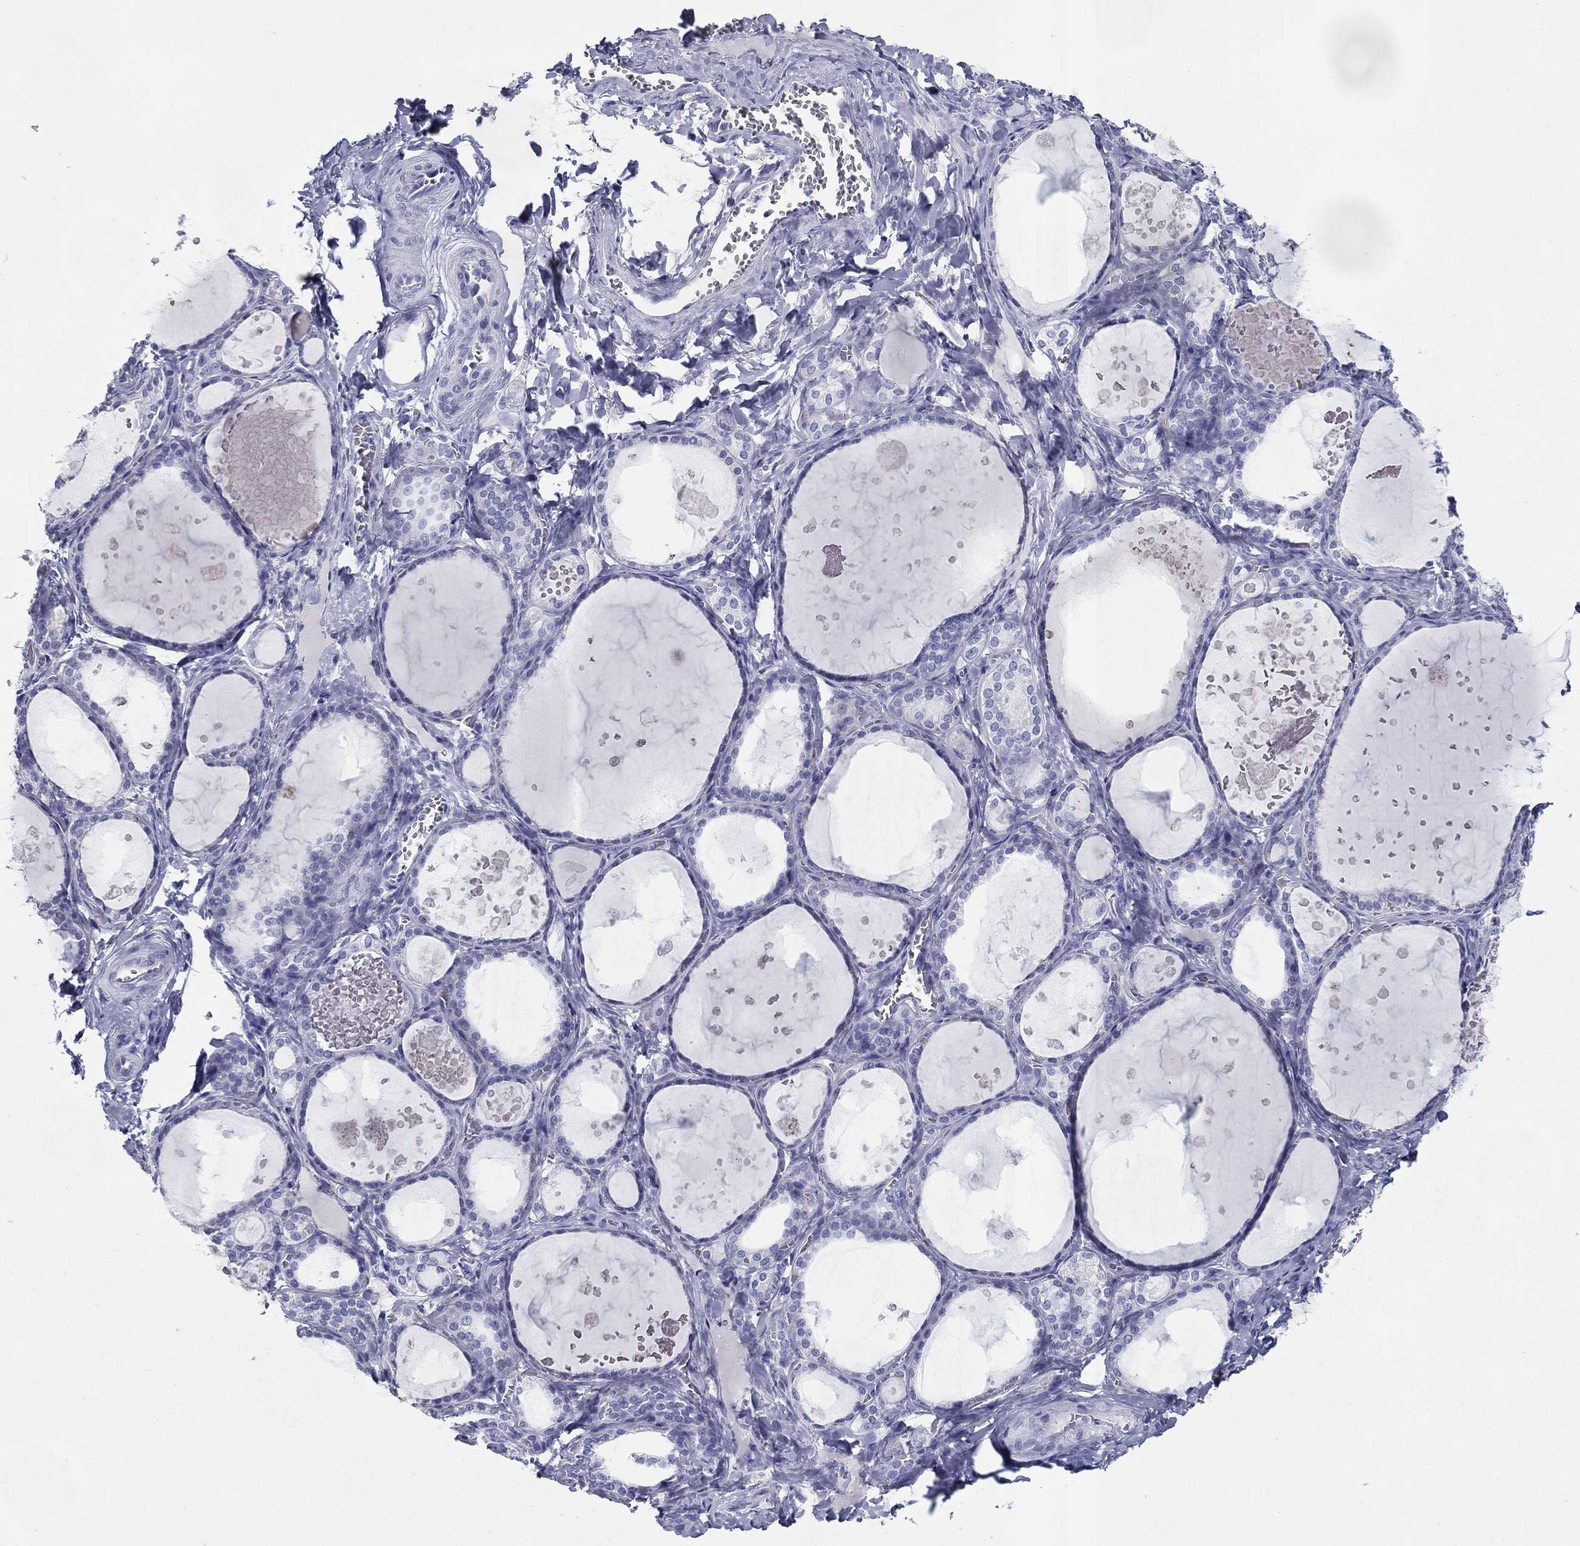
{"staining": {"intensity": "negative", "quantity": "none", "location": "none"}, "tissue": "thyroid gland", "cell_type": "Glandular cells", "image_type": "normal", "snomed": [{"axis": "morphology", "description": "Normal tissue, NOS"}, {"axis": "topography", "description": "Thyroid gland"}], "caption": "High magnification brightfield microscopy of unremarkable thyroid gland stained with DAB (3,3'-diaminobenzidine) (brown) and counterstained with hematoxylin (blue): glandular cells show no significant positivity. (Brightfield microscopy of DAB (3,3'-diaminobenzidine) immunohistochemistry at high magnification).", "gene": "KIF2C", "patient": {"sex": "female", "age": 56}}